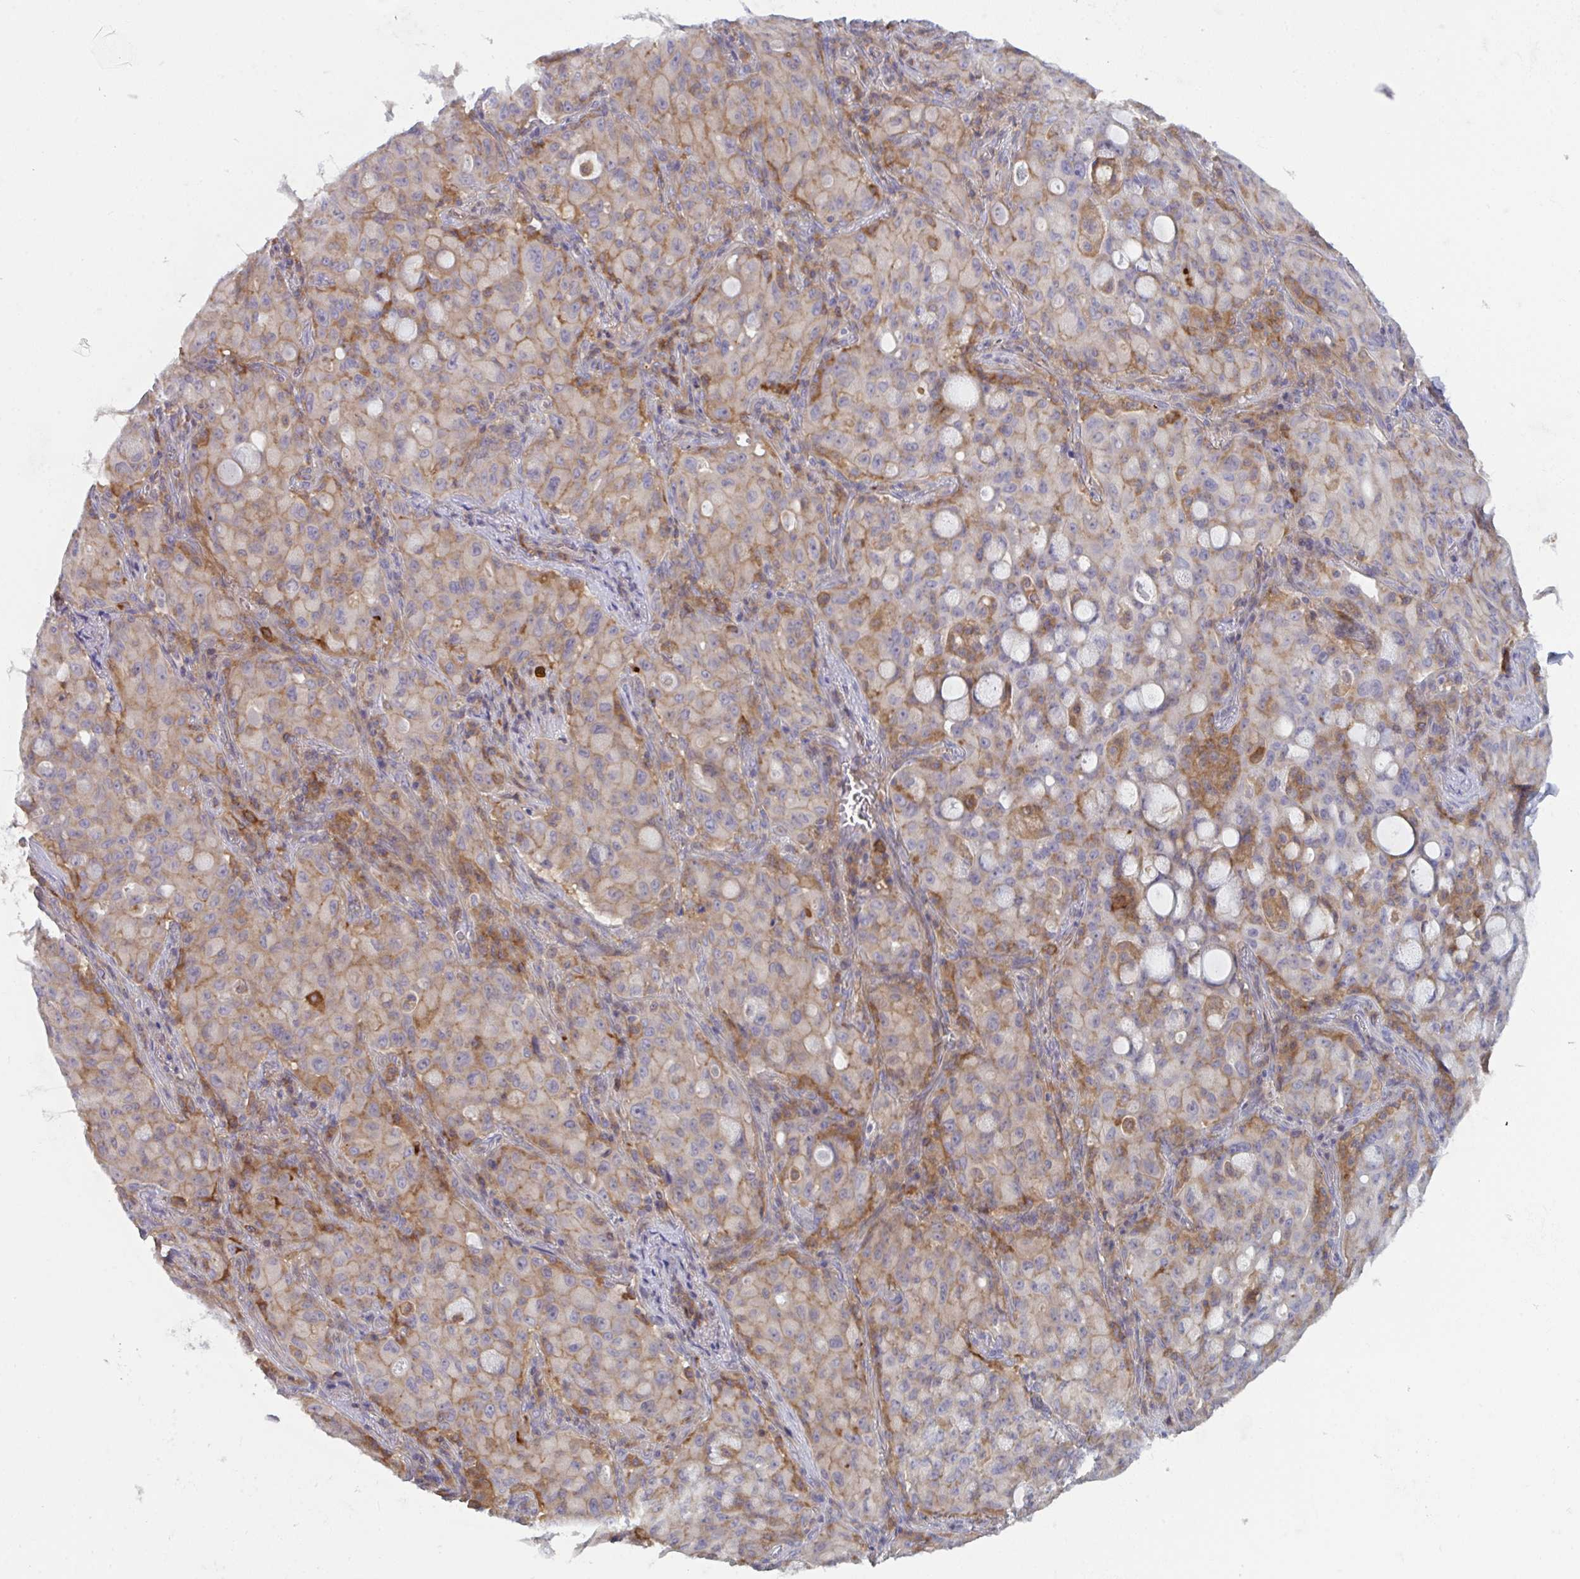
{"staining": {"intensity": "negative", "quantity": "none", "location": "none"}, "tissue": "lung cancer", "cell_type": "Tumor cells", "image_type": "cancer", "snomed": [{"axis": "morphology", "description": "Adenocarcinoma, NOS"}, {"axis": "topography", "description": "Lung"}], "caption": "An image of lung cancer stained for a protein reveals no brown staining in tumor cells.", "gene": "DISP2", "patient": {"sex": "female", "age": 44}}